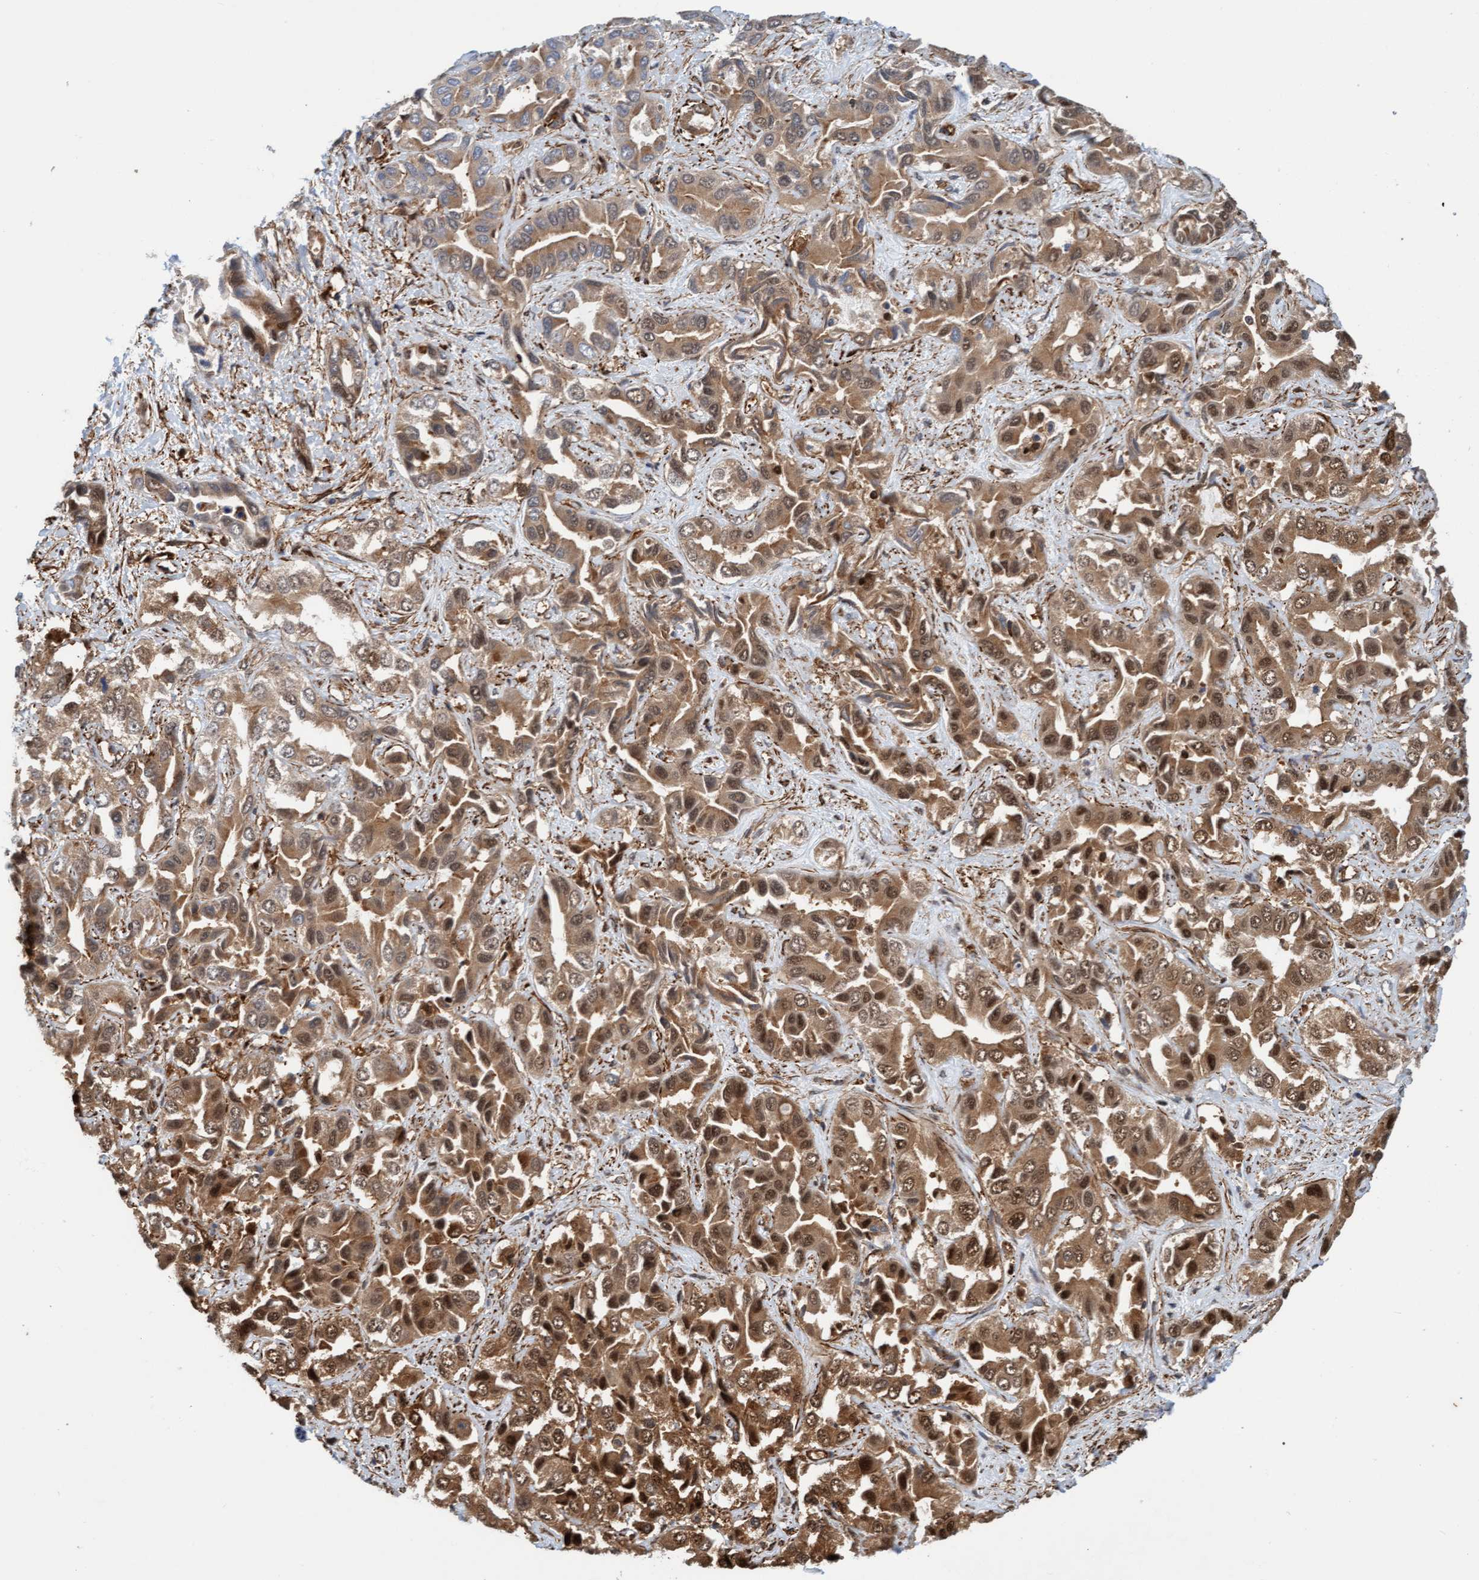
{"staining": {"intensity": "moderate", "quantity": ">75%", "location": "cytoplasmic/membranous,nuclear"}, "tissue": "liver cancer", "cell_type": "Tumor cells", "image_type": "cancer", "snomed": [{"axis": "morphology", "description": "Cholangiocarcinoma"}, {"axis": "topography", "description": "Liver"}], "caption": "The immunohistochemical stain highlights moderate cytoplasmic/membranous and nuclear expression in tumor cells of liver cancer tissue. Ihc stains the protein in brown and the nuclei are stained blue.", "gene": "STXBP4", "patient": {"sex": "female", "age": 52}}